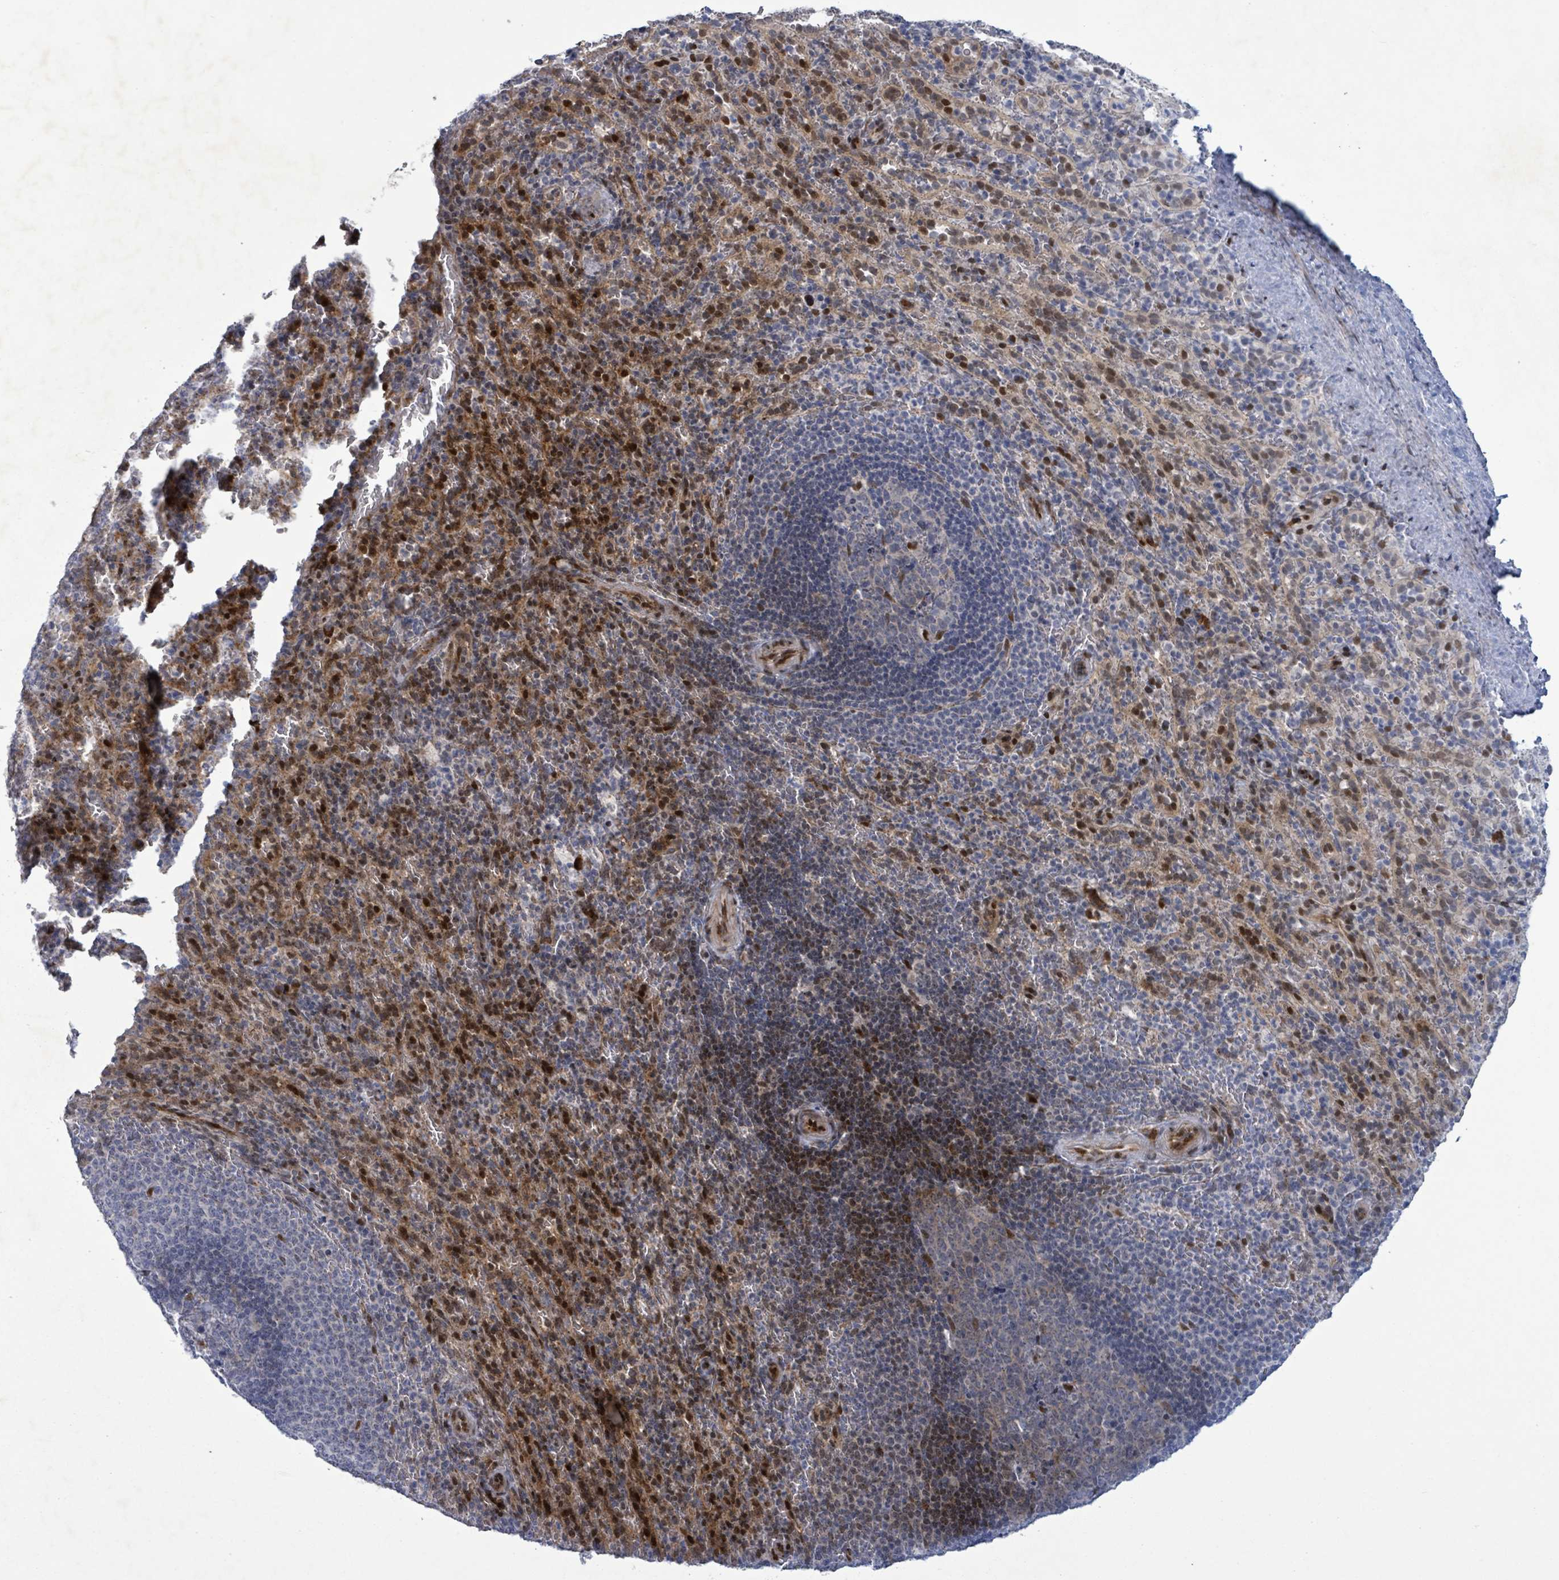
{"staining": {"intensity": "moderate", "quantity": "<25%", "location": "nuclear"}, "tissue": "spleen", "cell_type": "Cells in red pulp", "image_type": "normal", "snomed": [{"axis": "morphology", "description": "Normal tissue, NOS"}, {"axis": "topography", "description": "Spleen"}], "caption": "Immunohistochemical staining of normal spleen displays low levels of moderate nuclear staining in about <25% of cells in red pulp. (Brightfield microscopy of DAB IHC at high magnification).", "gene": "TUSC1", "patient": {"sex": "female", "age": 21}}